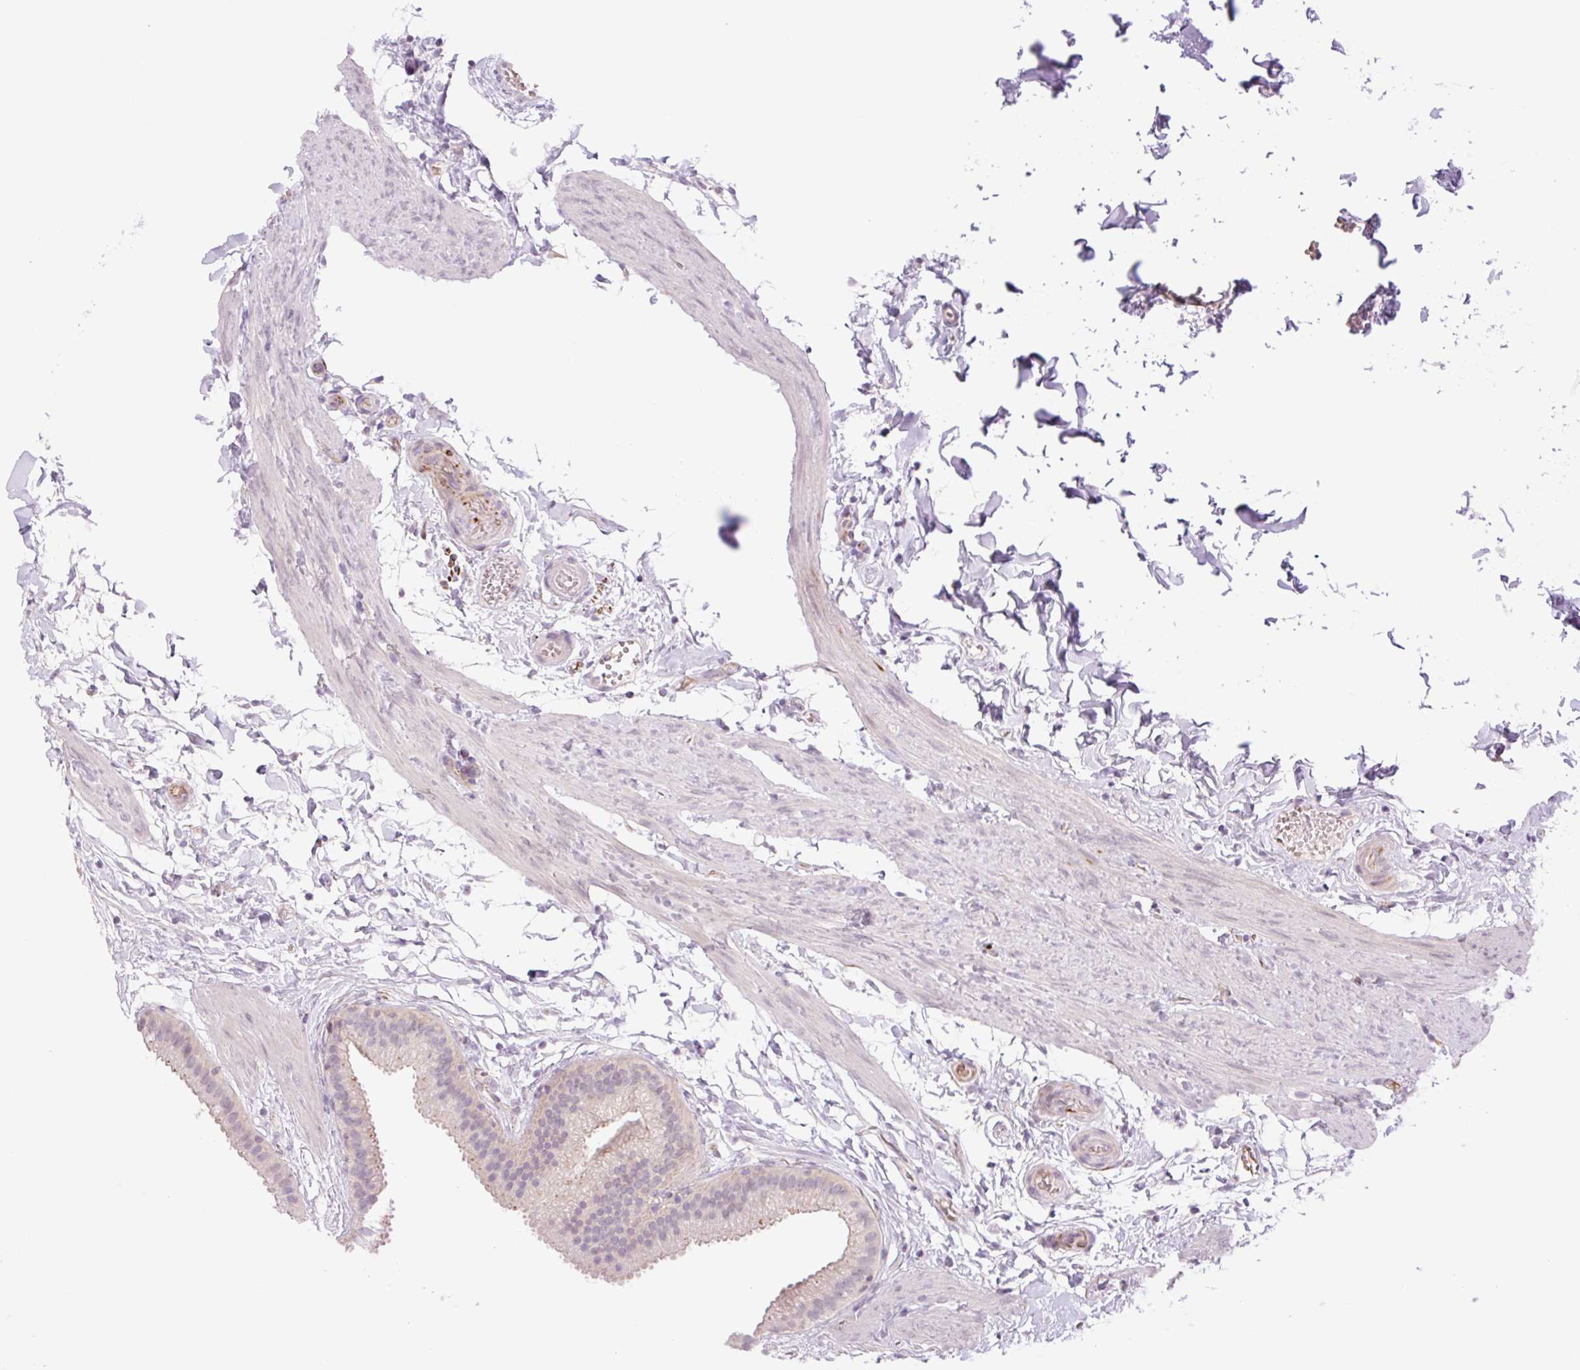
{"staining": {"intensity": "weak", "quantity": "<25%", "location": "cytoplasmic/membranous"}, "tissue": "gallbladder", "cell_type": "Glandular cells", "image_type": "normal", "snomed": [{"axis": "morphology", "description": "Normal tissue, NOS"}, {"axis": "topography", "description": "Gallbladder"}], "caption": "Immunohistochemistry micrograph of benign gallbladder: human gallbladder stained with DAB shows no significant protein positivity in glandular cells.", "gene": "ZFYVE21", "patient": {"sex": "female", "age": 63}}